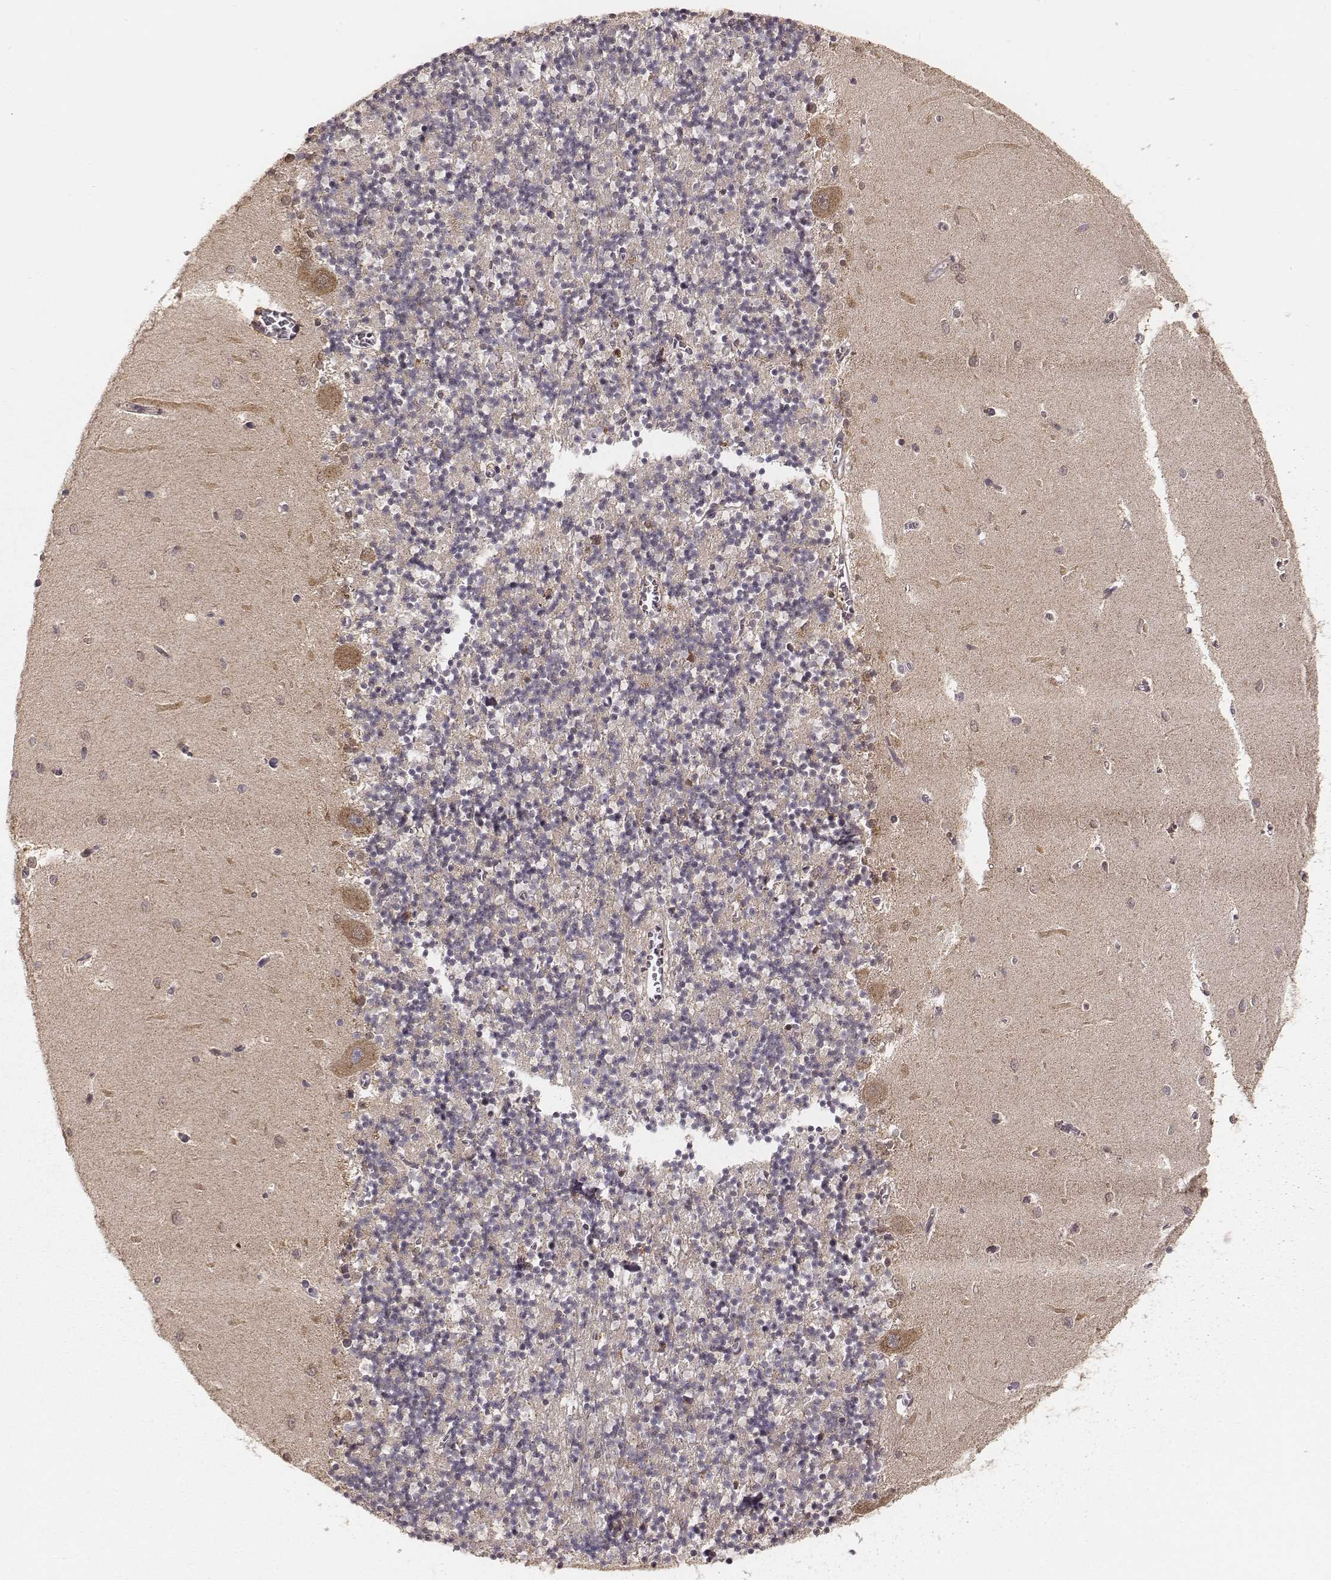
{"staining": {"intensity": "negative", "quantity": "none", "location": "none"}, "tissue": "cerebellum", "cell_type": "Cells in granular layer", "image_type": "normal", "snomed": [{"axis": "morphology", "description": "Normal tissue, NOS"}, {"axis": "topography", "description": "Cerebellum"}], "caption": "Immunohistochemical staining of unremarkable cerebellum displays no significant expression in cells in granular layer.", "gene": "CARS1", "patient": {"sex": "female", "age": 64}}